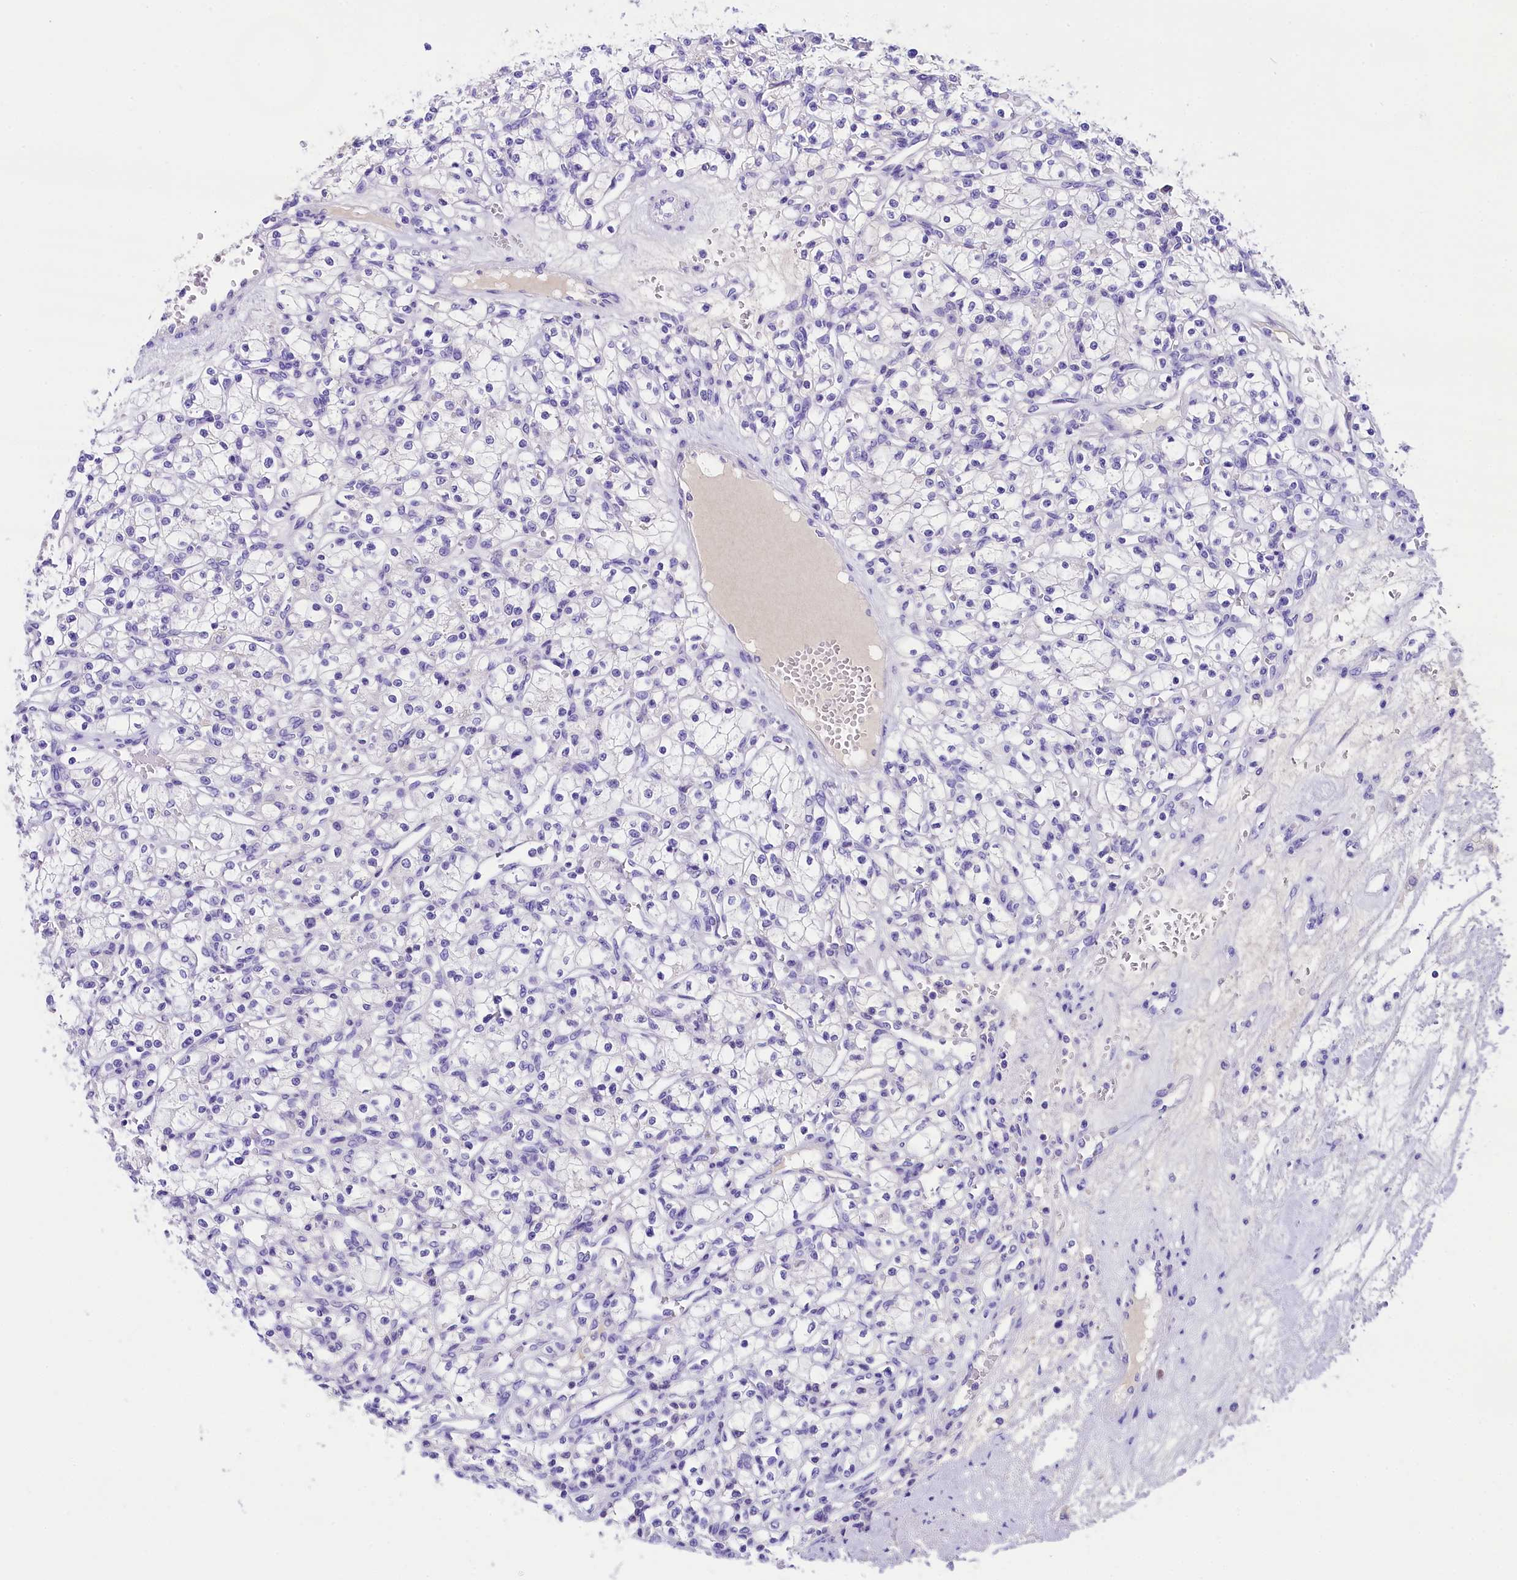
{"staining": {"intensity": "negative", "quantity": "none", "location": "none"}, "tissue": "renal cancer", "cell_type": "Tumor cells", "image_type": "cancer", "snomed": [{"axis": "morphology", "description": "Adenocarcinoma, NOS"}, {"axis": "topography", "description": "Kidney"}], "caption": "IHC image of human renal cancer stained for a protein (brown), which exhibits no expression in tumor cells.", "gene": "SKIDA1", "patient": {"sex": "female", "age": 59}}